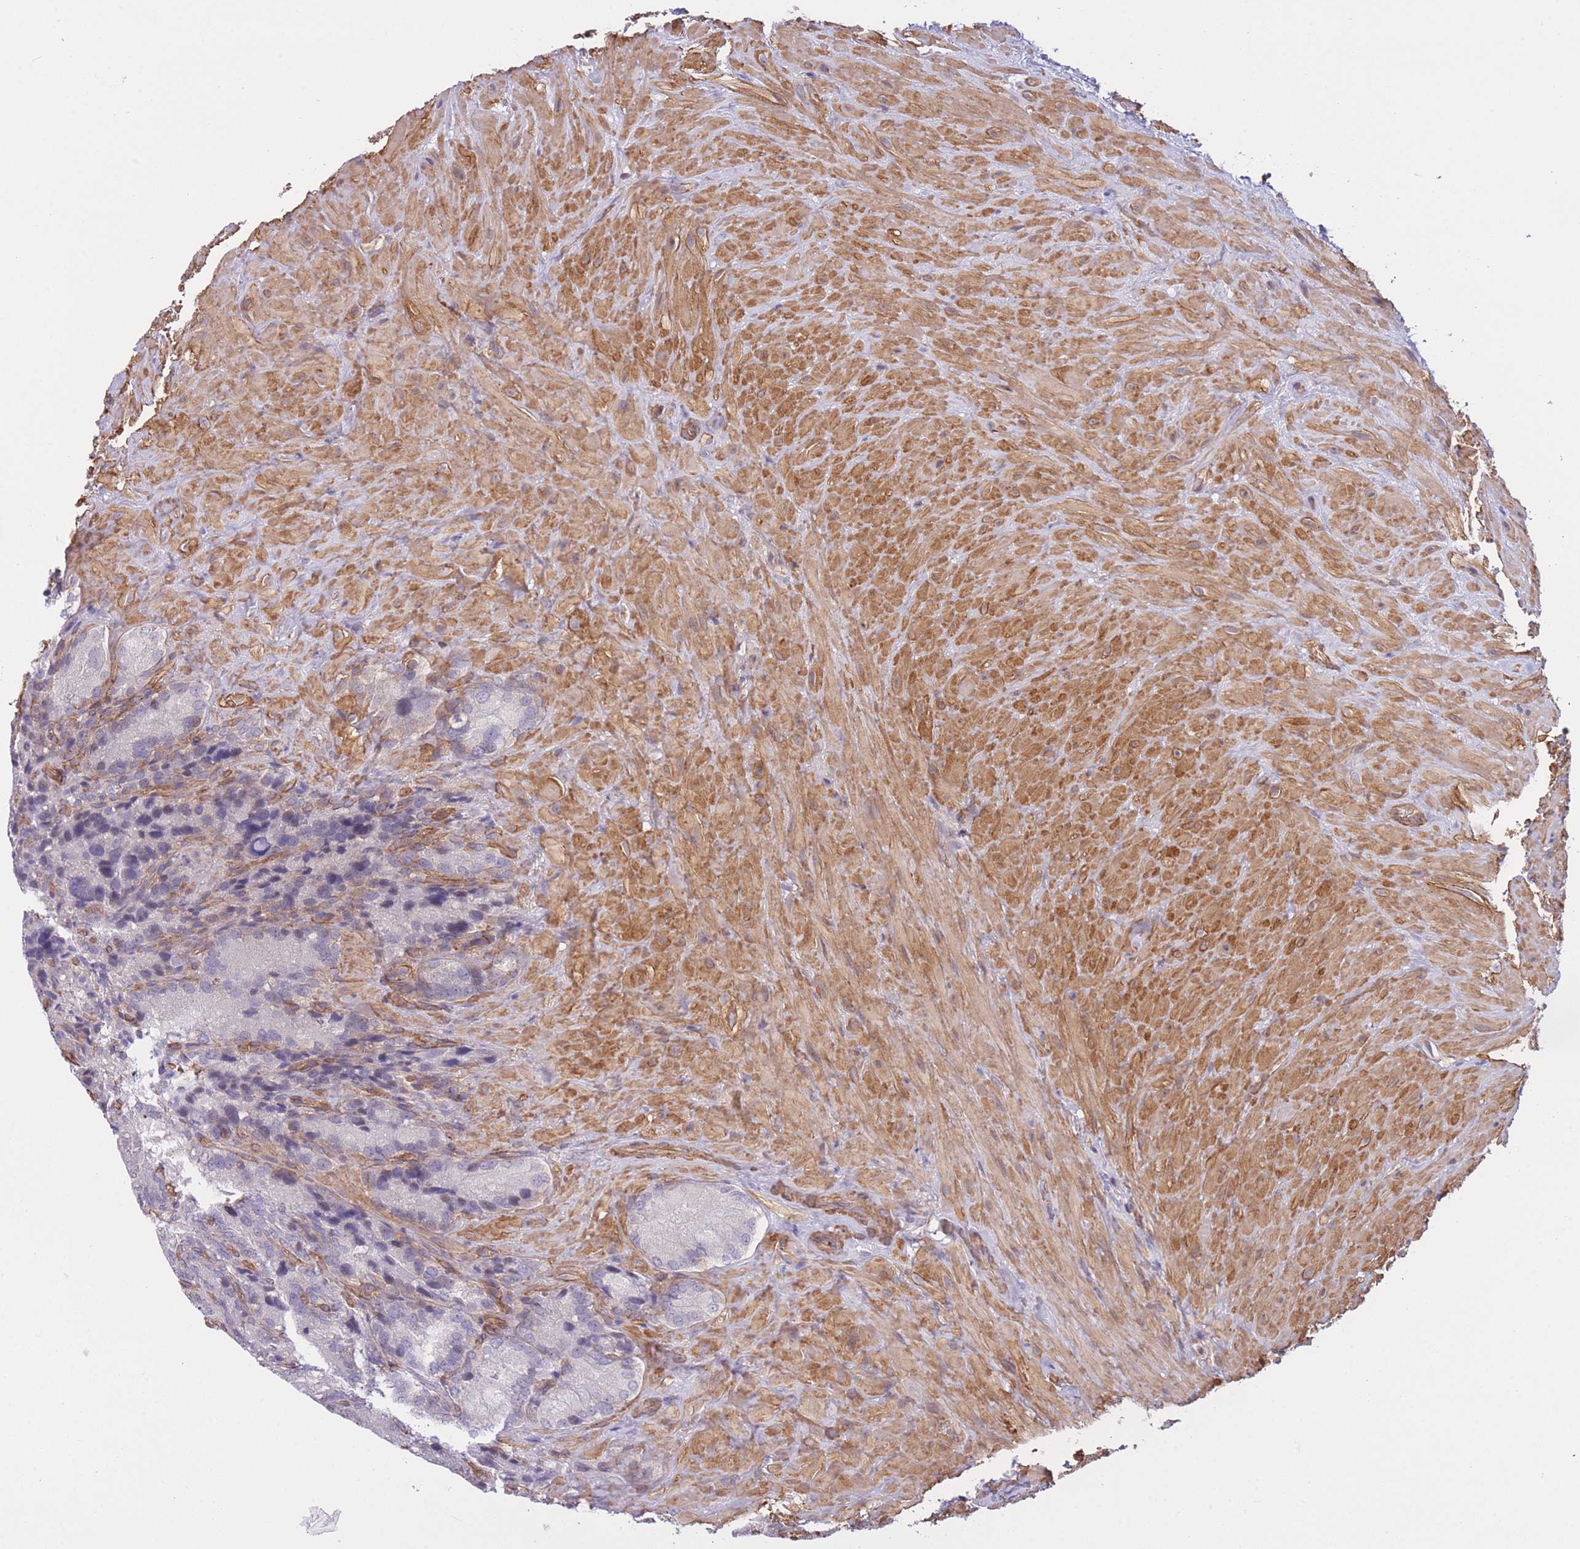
{"staining": {"intensity": "negative", "quantity": "none", "location": "none"}, "tissue": "seminal vesicle", "cell_type": "Glandular cells", "image_type": "normal", "snomed": [{"axis": "morphology", "description": "Normal tissue, NOS"}, {"axis": "topography", "description": "Seminal veicle"}], "caption": "The histopathology image shows no significant expression in glandular cells of seminal vesicle. (Stains: DAB (3,3'-diaminobenzidine) IHC with hematoxylin counter stain, Microscopy: brightfield microscopy at high magnification).", "gene": "CDC25B", "patient": {"sex": "male", "age": 62}}